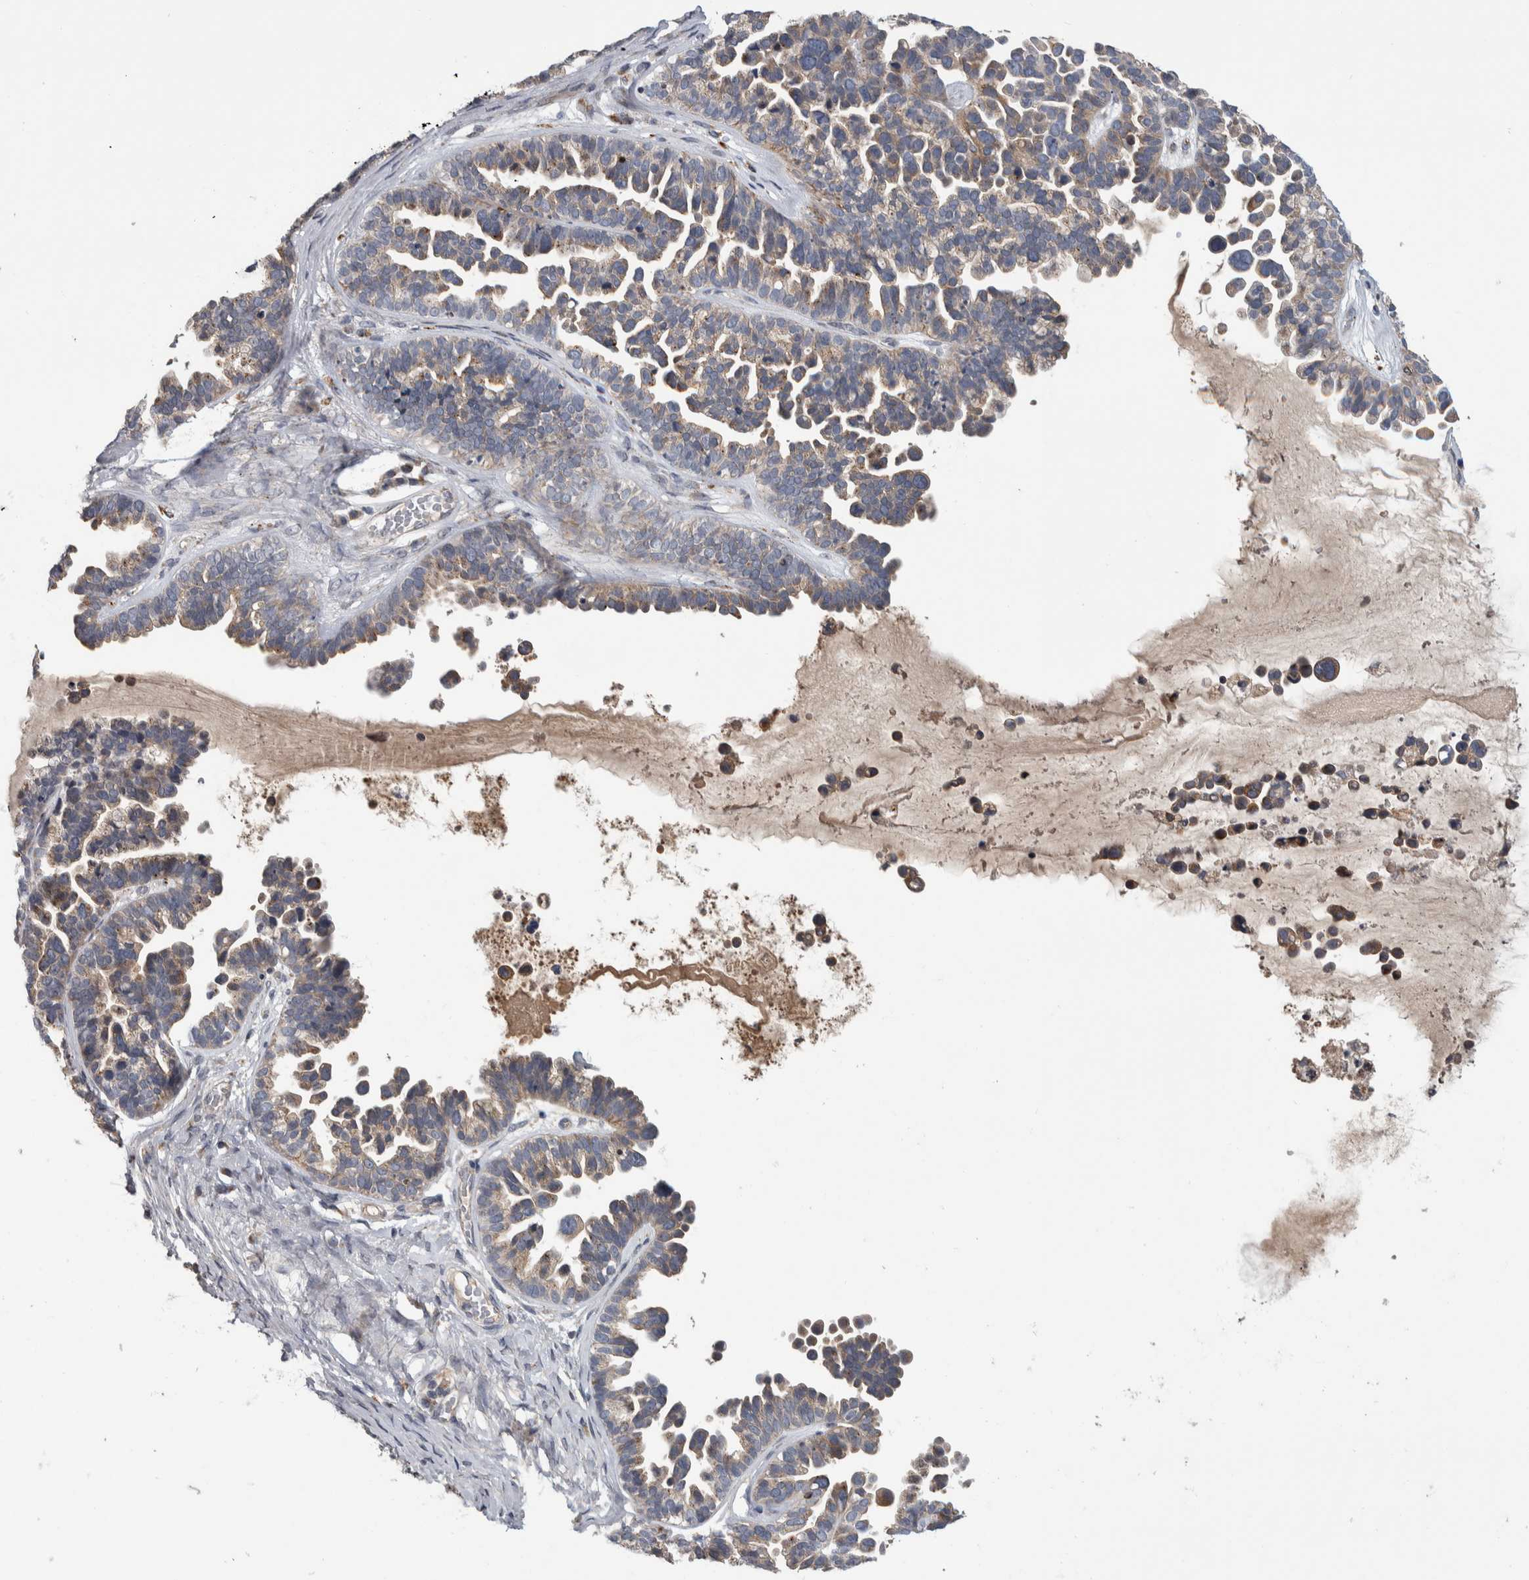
{"staining": {"intensity": "weak", "quantity": ">75%", "location": "cytoplasmic/membranous"}, "tissue": "ovarian cancer", "cell_type": "Tumor cells", "image_type": "cancer", "snomed": [{"axis": "morphology", "description": "Cystadenocarcinoma, serous, NOS"}, {"axis": "topography", "description": "Ovary"}], "caption": "A brown stain labels weak cytoplasmic/membranous staining of a protein in ovarian cancer tumor cells. Using DAB (brown) and hematoxylin (blue) stains, captured at high magnification using brightfield microscopy.", "gene": "FAM83G", "patient": {"sex": "female", "age": 56}}